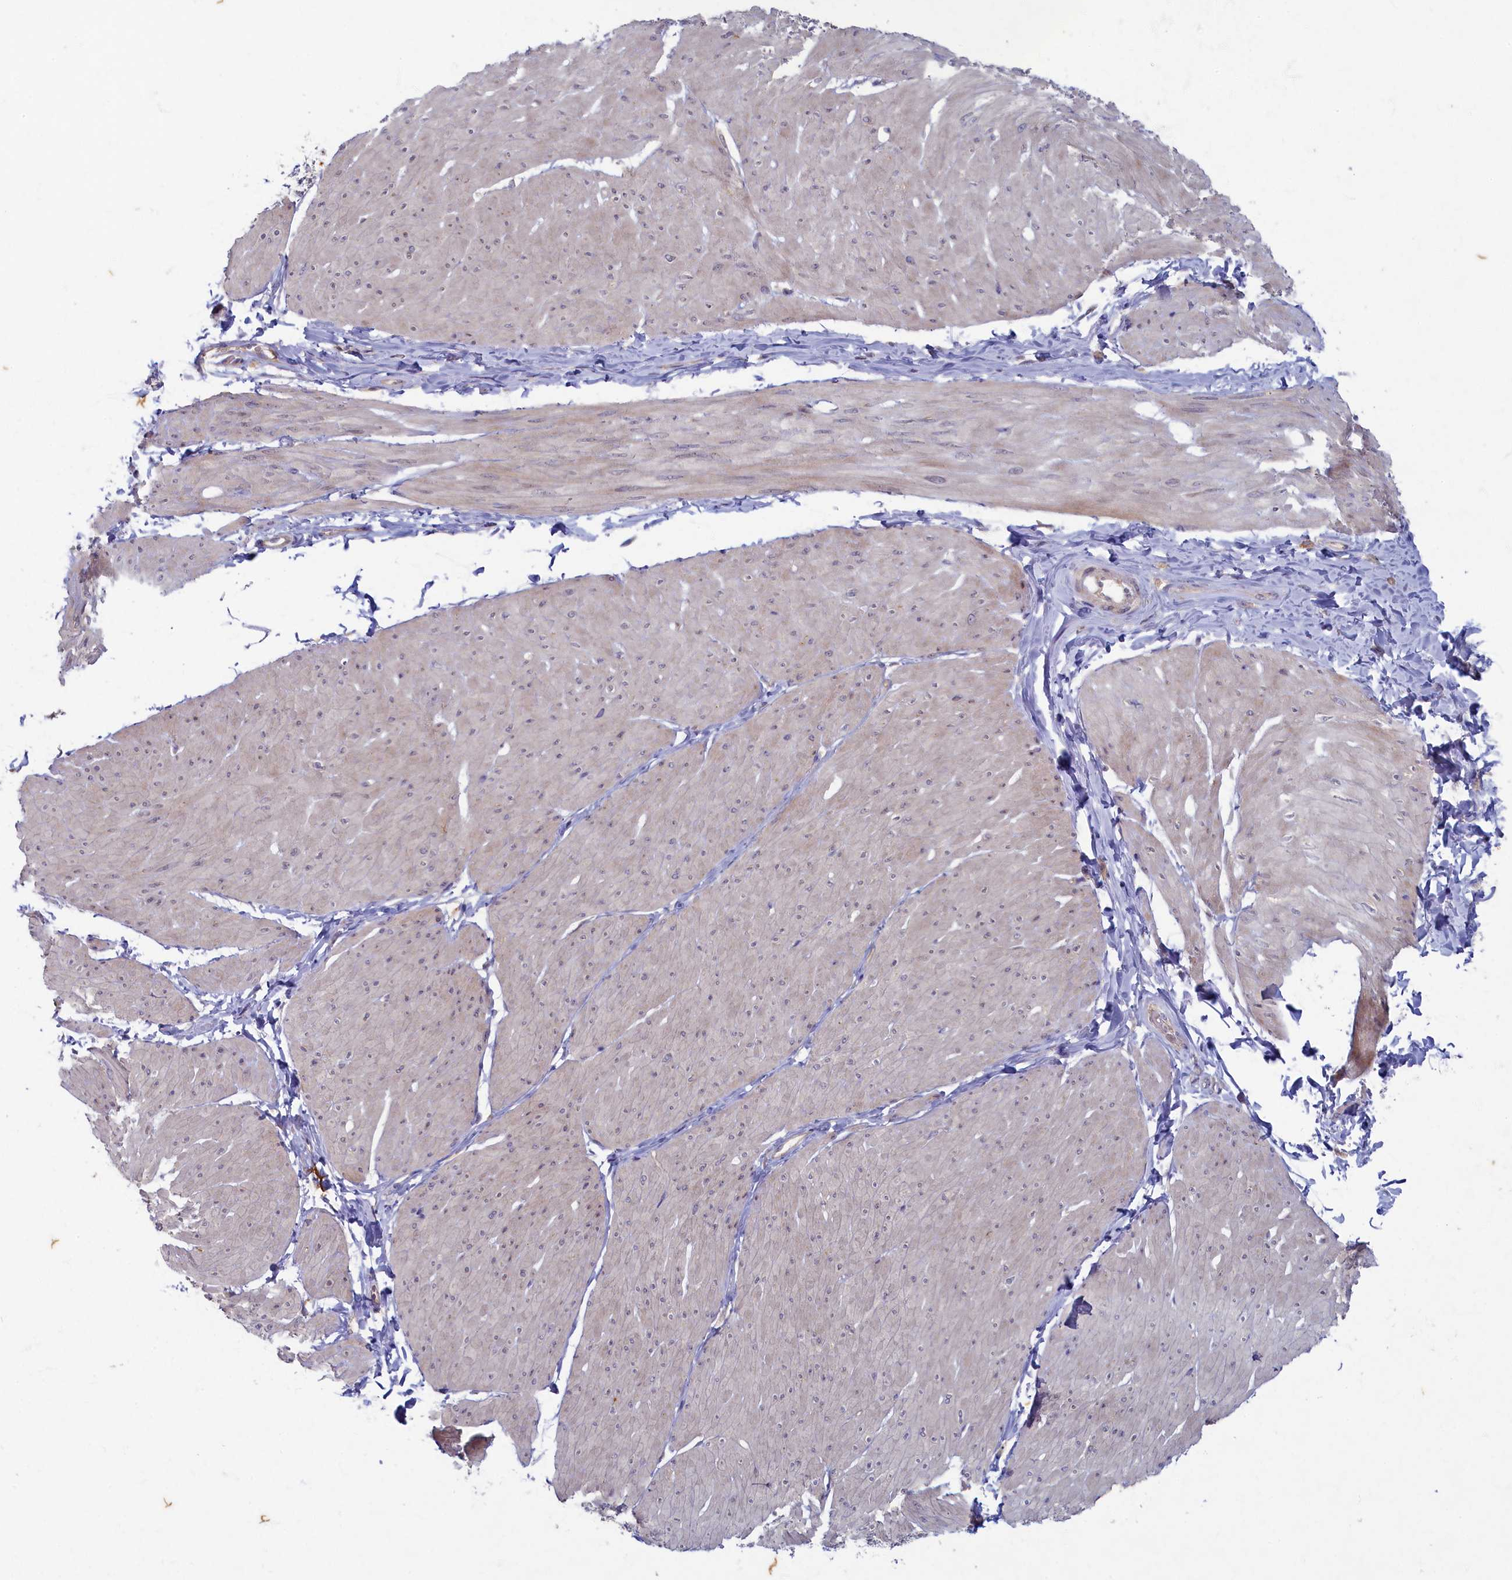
{"staining": {"intensity": "negative", "quantity": "none", "location": "none"}, "tissue": "smooth muscle", "cell_type": "Smooth muscle cells", "image_type": "normal", "snomed": [{"axis": "morphology", "description": "Urothelial carcinoma, High grade"}, {"axis": "topography", "description": "Urinary bladder"}], "caption": "IHC of benign smooth muscle shows no staining in smooth muscle cells.", "gene": "WDR59", "patient": {"sex": "male", "age": 46}}